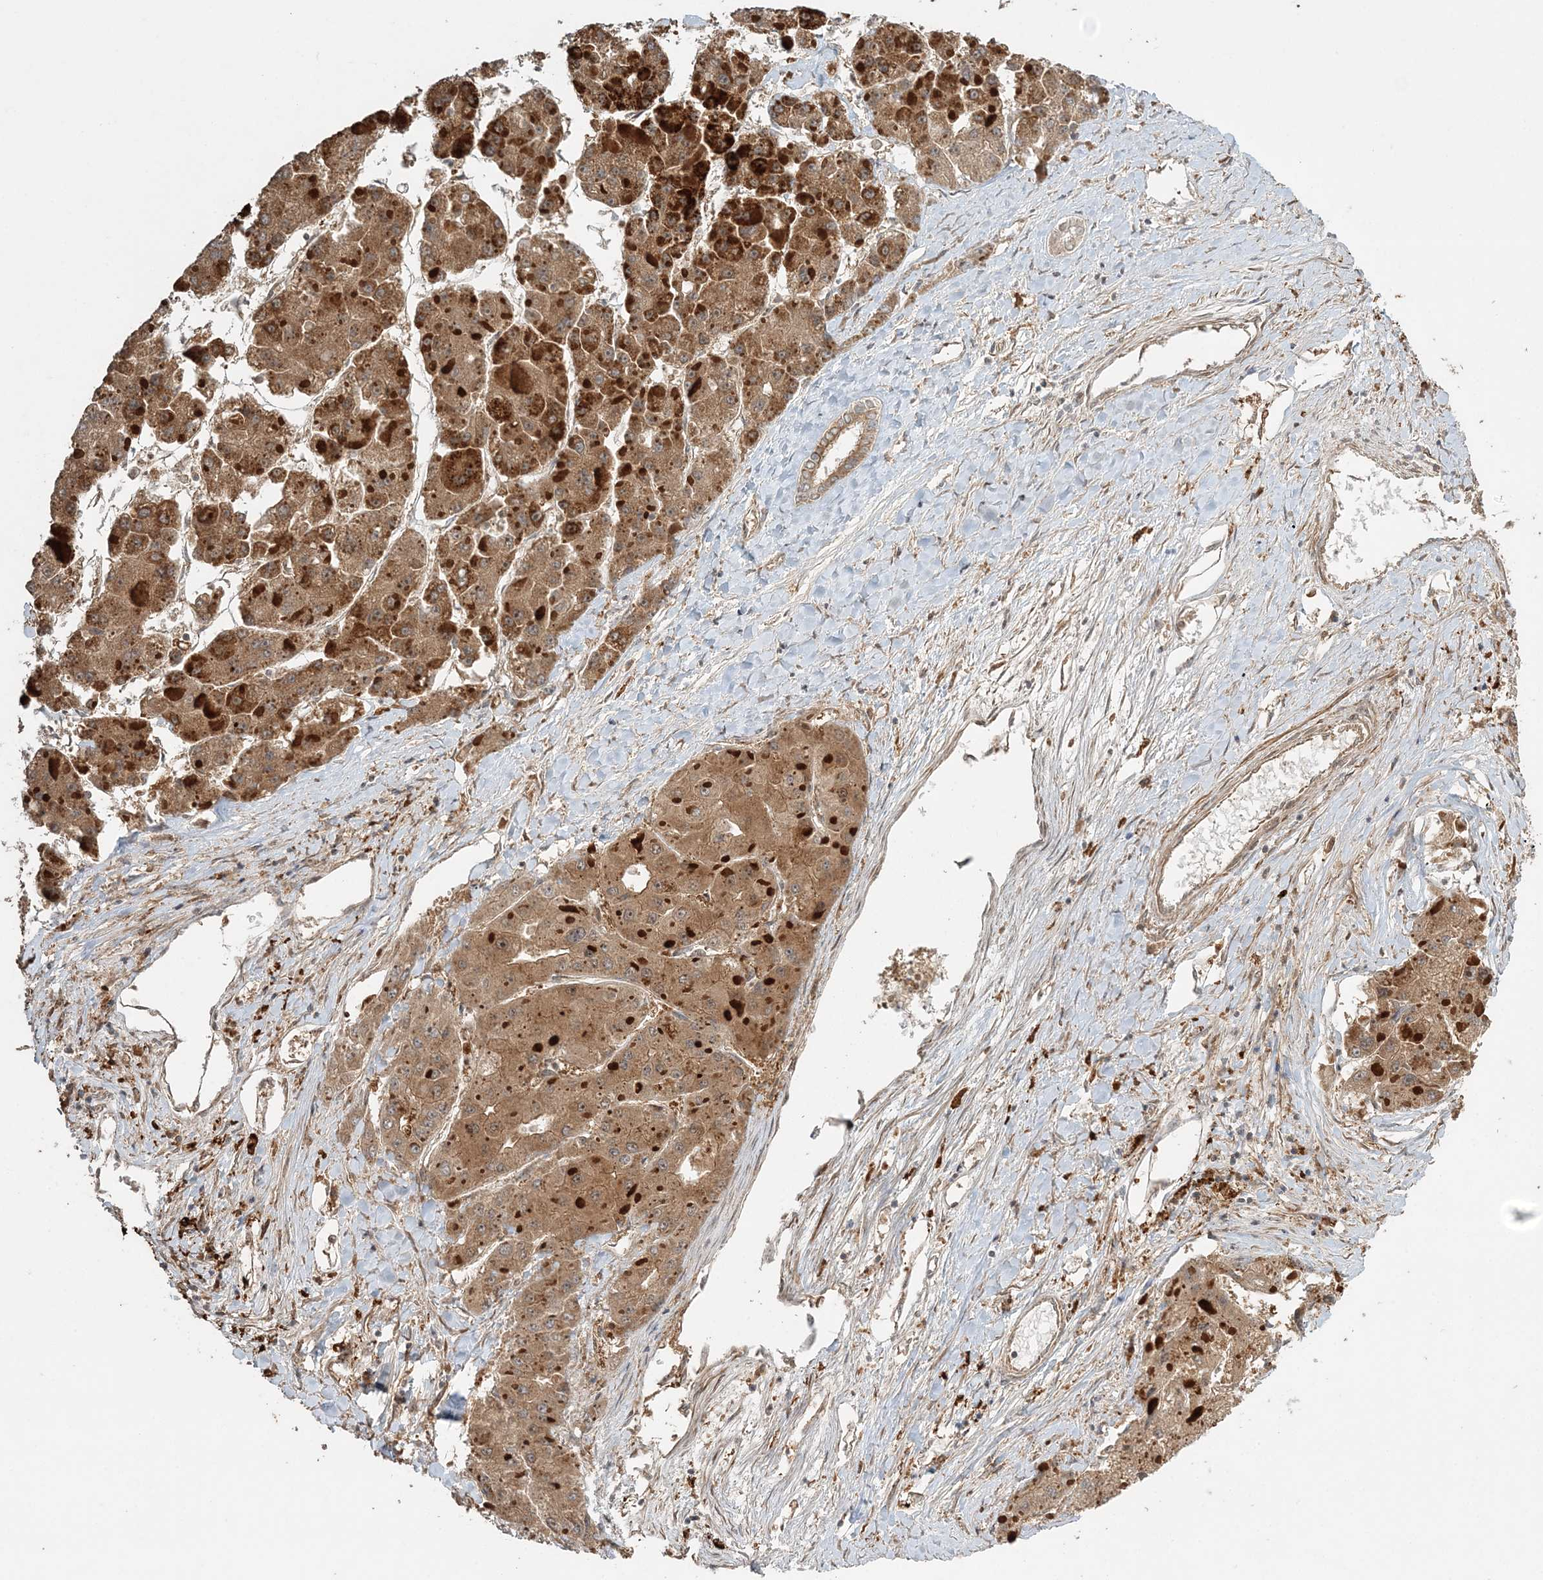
{"staining": {"intensity": "moderate", "quantity": ">75%", "location": "cytoplasmic/membranous"}, "tissue": "liver cancer", "cell_type": "Tumor cells", "image_type": "cancer", "snomed": [{"axis": "morphology", "description": "Carcinoma, Hepatocellular, NOS"}, {"axis": "topography", "description": "Liver"}], "caption": "Moderate cytoplasmic/membranous protein positivity is identified in approximately >75% of tumor cells in hepatocellular carcinoma (liver).", "gene": "UBTD2", "patient": {"sex": "female", "age": 73}}